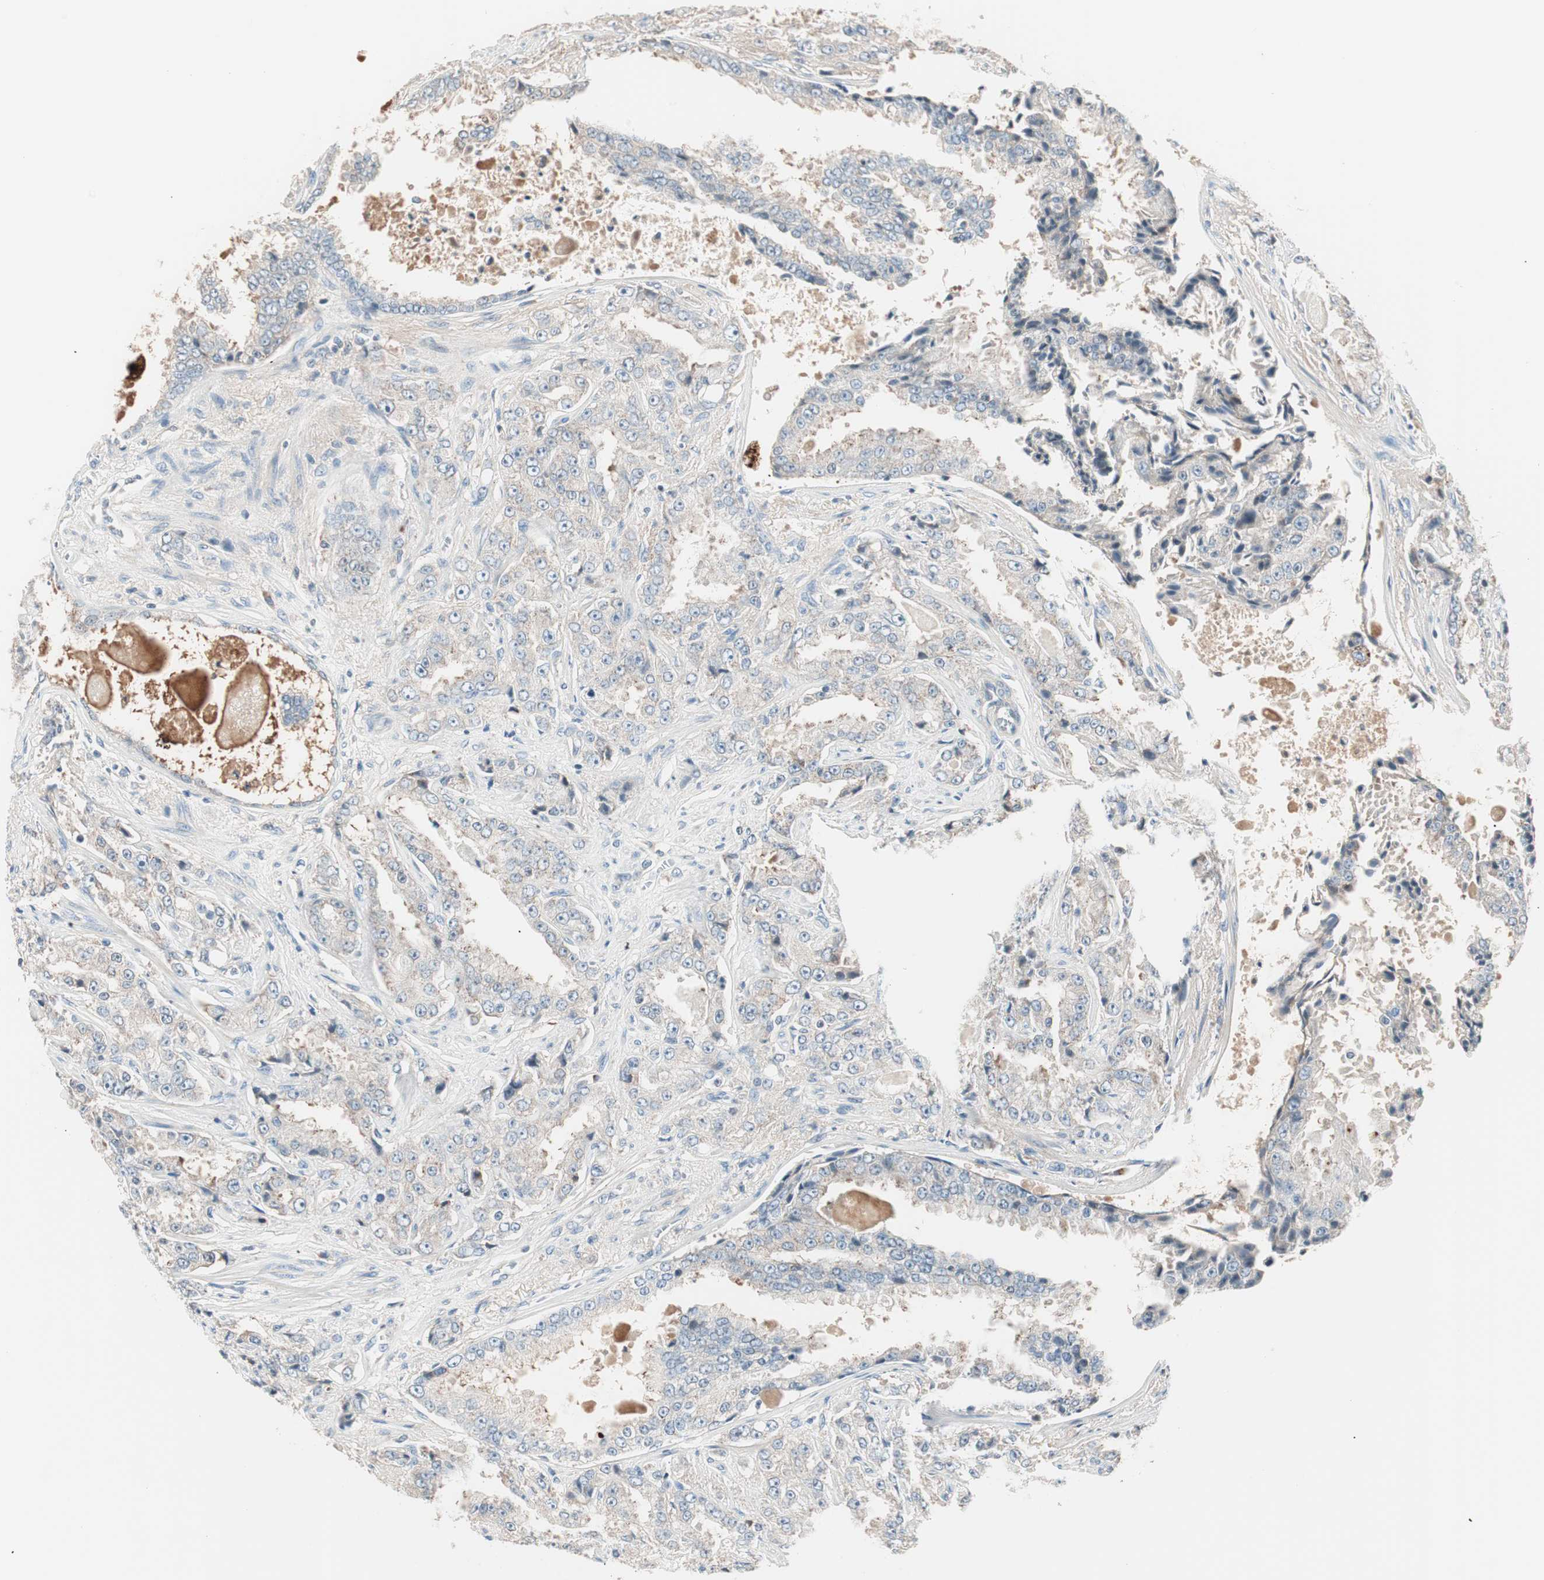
{"staining": {"intensity": "weak", "quantity": "<25%", "location": "cytoplasmic/membranous"}, "tissue": "prostate cancer", "cell_type": "Tumor cells", "image_type": "cancer", "snomed": [{"axis": "morphology", "description": "Adenocarcinoma, High grade"}, {"axis": "topography", "description": "Prostate"}], "caption": "Immunohistochemistry (IHC) of human prostate cancer reveals no expression in tumor cells. The staining is performed using DAB brown chromogen with nuclei counter-stained in using hematoxylin.", "gene": "RAD54B", "patient": {"sex": "male", "age": 73}}